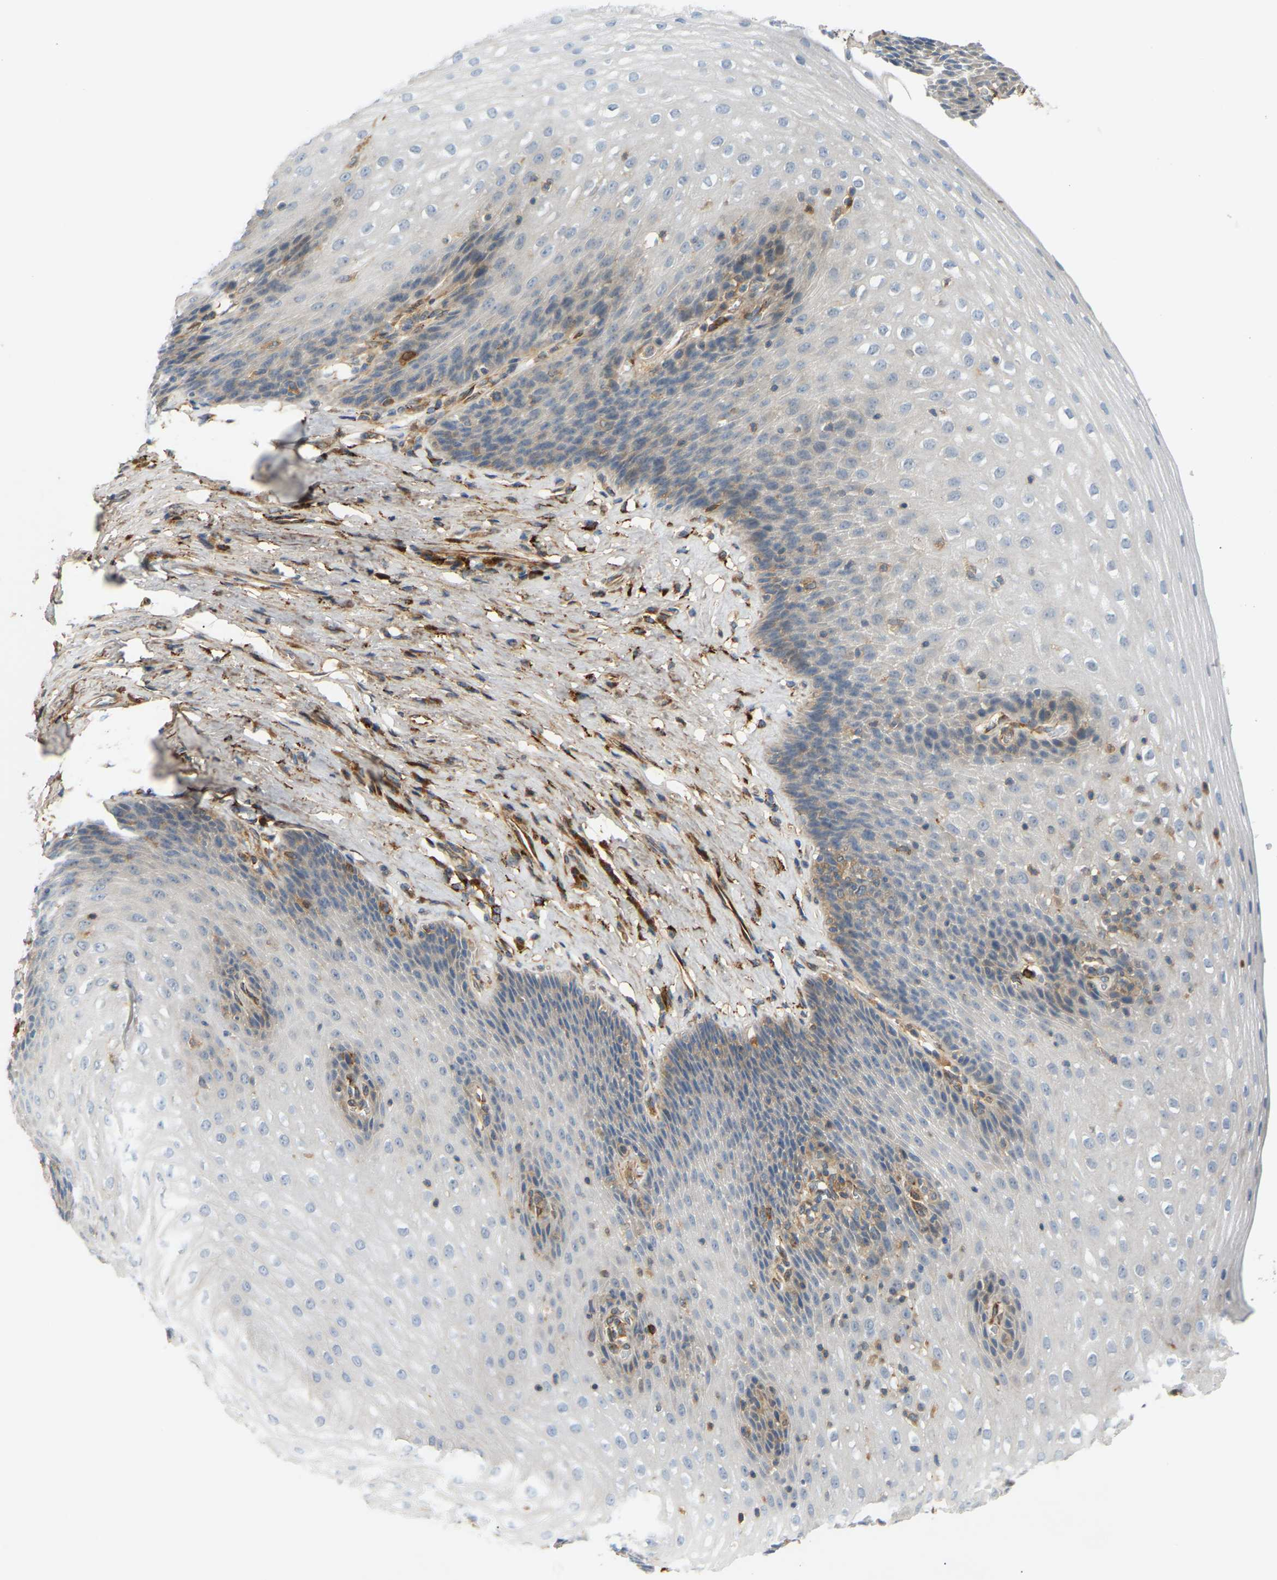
{"staining": {"intensity": "negative", "quantity": "none", "location": "none"}, "tissue": "esophagus", "cell_type": "Squamous epithelial cells", "image_type": "normal", "snomed": [{"axis": "morphology", "description": "Normal tissue, NOS"}, {"axis": "topography", "description": "Esophagus"}], "caption": "Immunohistochemistry (IHC) histopathology image of benign esophagus stained for a protein (brown), which demonstrates no staining in squamous epithelial cells. (DAB IHC with hematoxylin counter stain).", "gene": "PLCG2", "patient": {"sex": "female", "age": 61}}